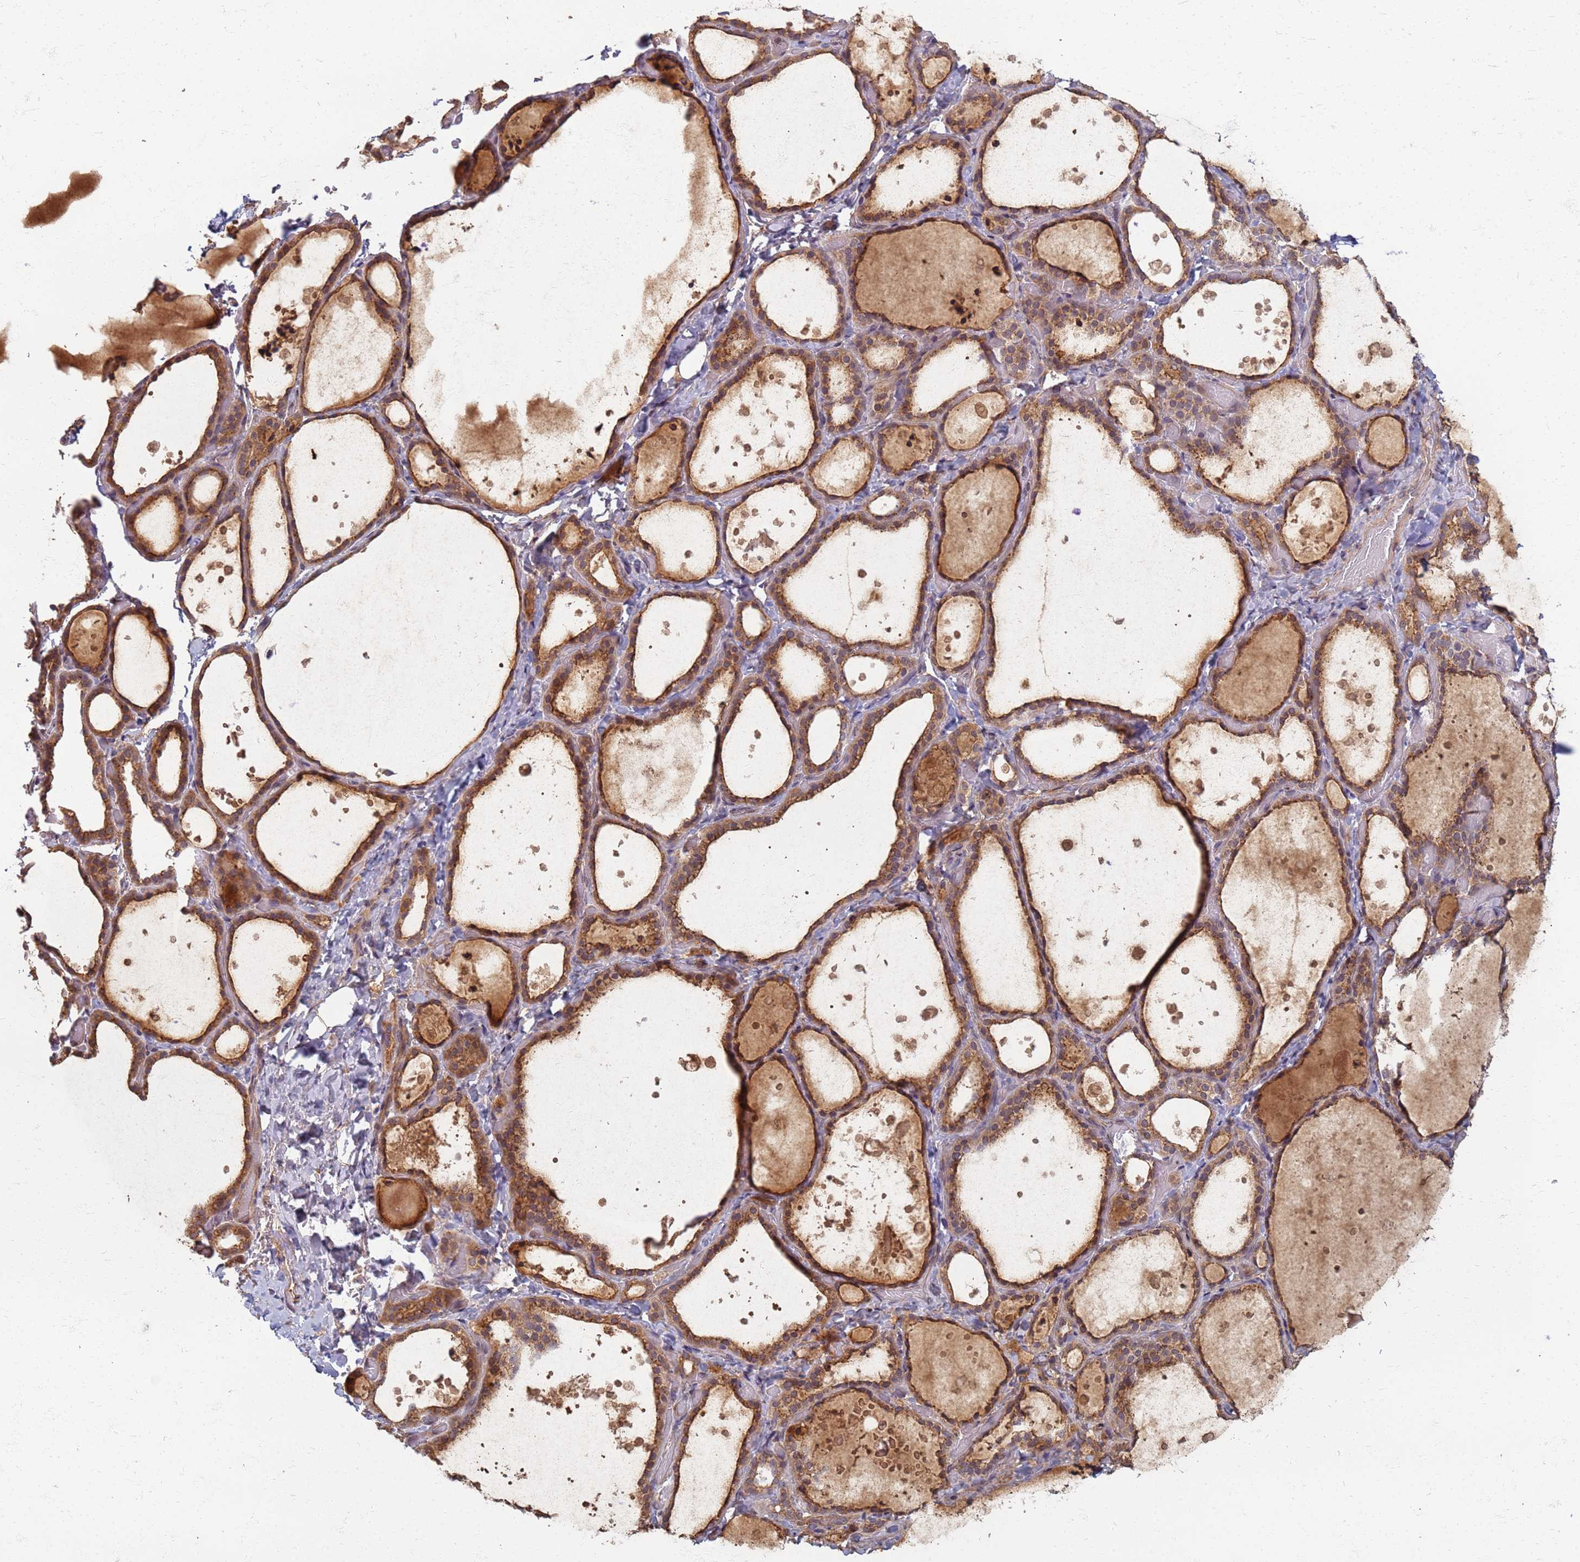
{"staining": {"intensity": "moderate", "quantity": ">75%", "location": "cytoplasmic/membranous"}, "tissue": "thyroid gland", "cell_type": "Glandular cells", "image_type": "normal", "snomed": [{"axis": "morphology", "description": "Normal tissue, NOS"}, {"axis": "topography", "description": "Thyroid gland"}], "caption": "Thyroid gland stained with DAB (3,3'-diaminobenzidine) immunohistochemistry exhibits medium levels of moderate cytoplasmic/membranous staining in approximately >75% of glandular cells. (brown staining indicates protein expression, while blue staining denotes nuclei).", "gene": "ITGB4", "patient": {"sex": "female", "age": 44}}